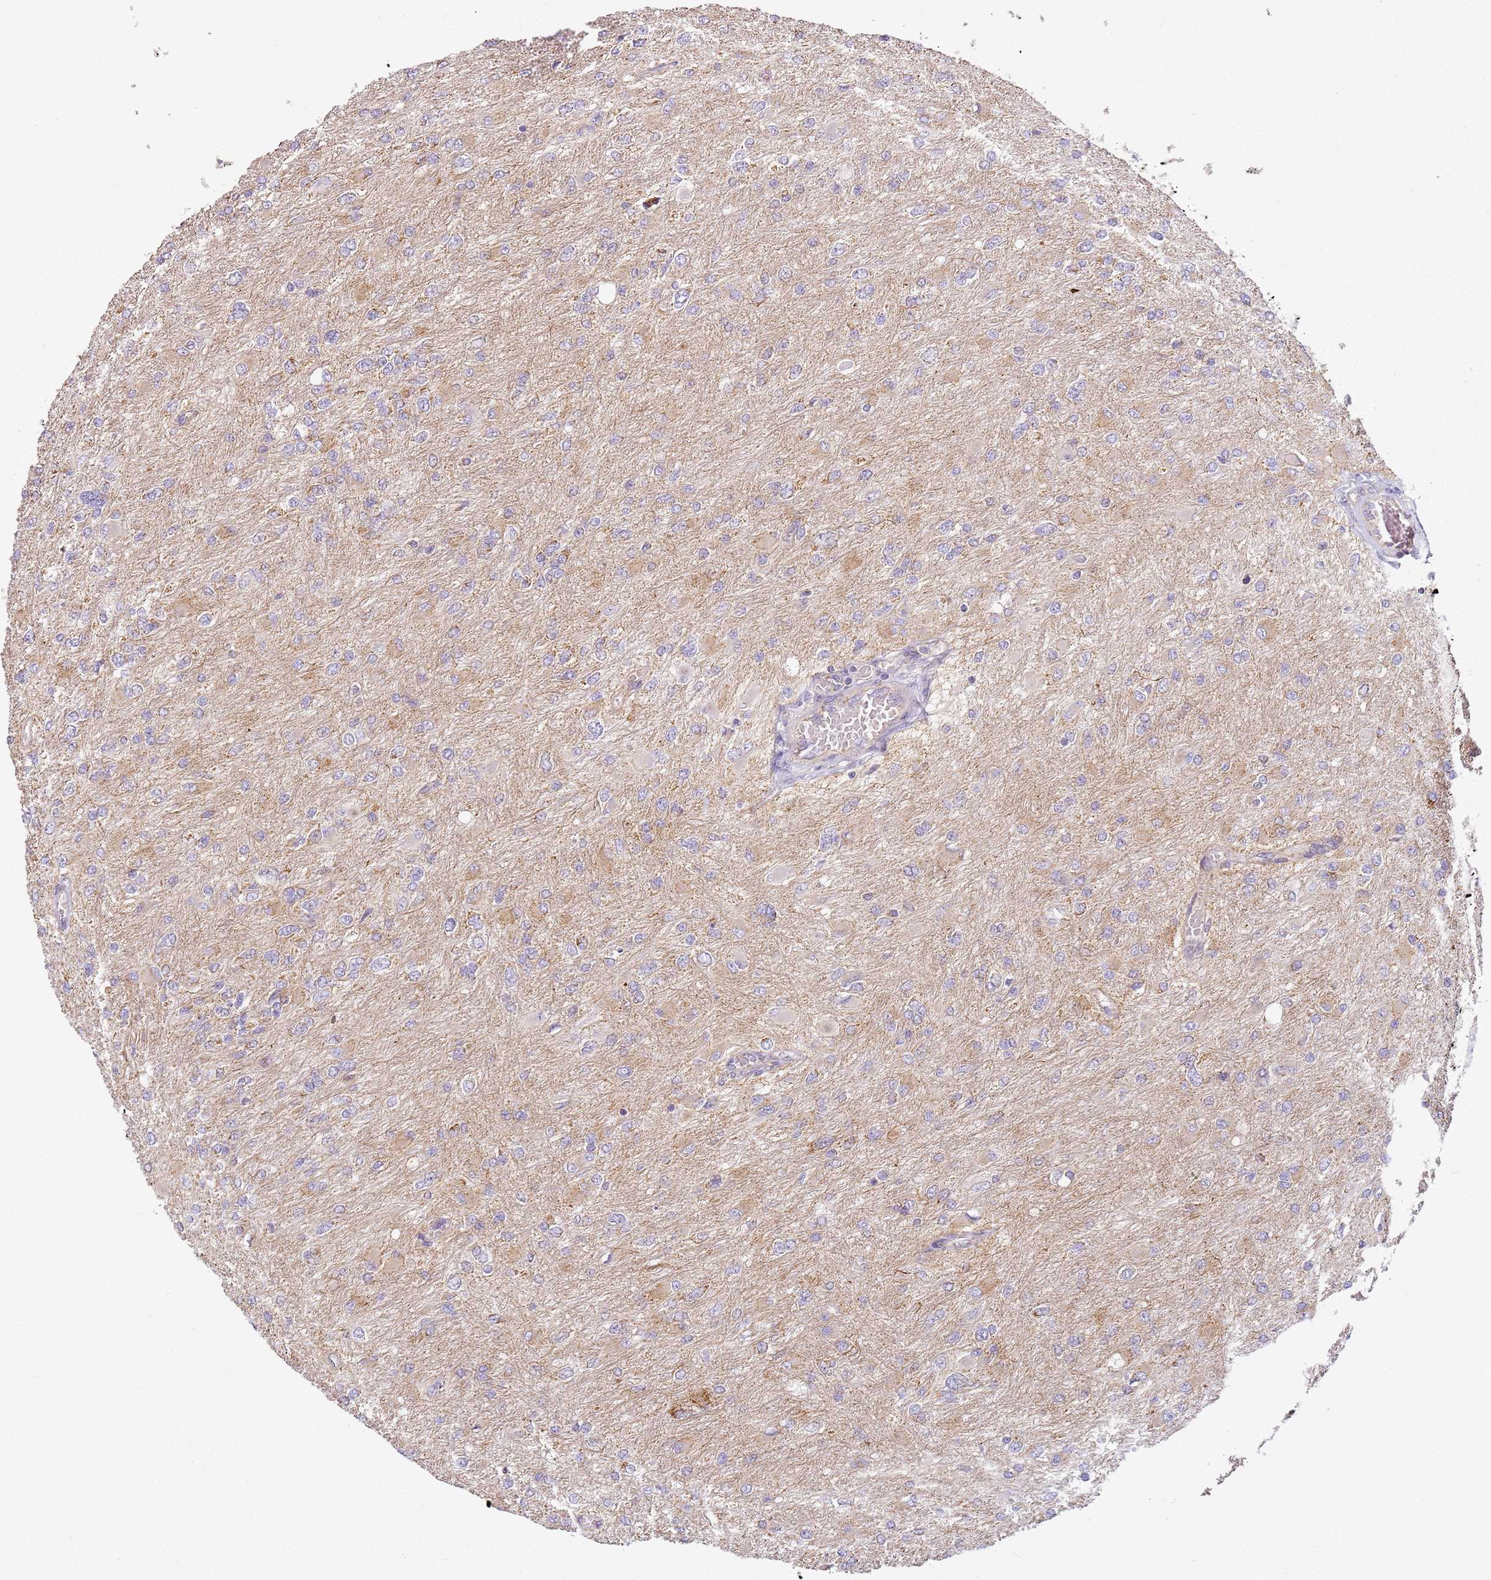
{"staining": {"intensity": "negative", "quantity": "none", "location": "none"}, "tissue": "glioma", "cell_type": "Tumor cells", "image_type": "cancer", "snomed": [{"axis": "morphology", "description": "Glioma, malignant, High grade"}, {"axis": "topography", "description": "Cerebral cortex"}], "caption": "Glioma stained for a protein using immunohistochemistry displays no staining tumor cells.", "gene": "TMEM200C", "patient": {"sex": "female", "age": 36}}